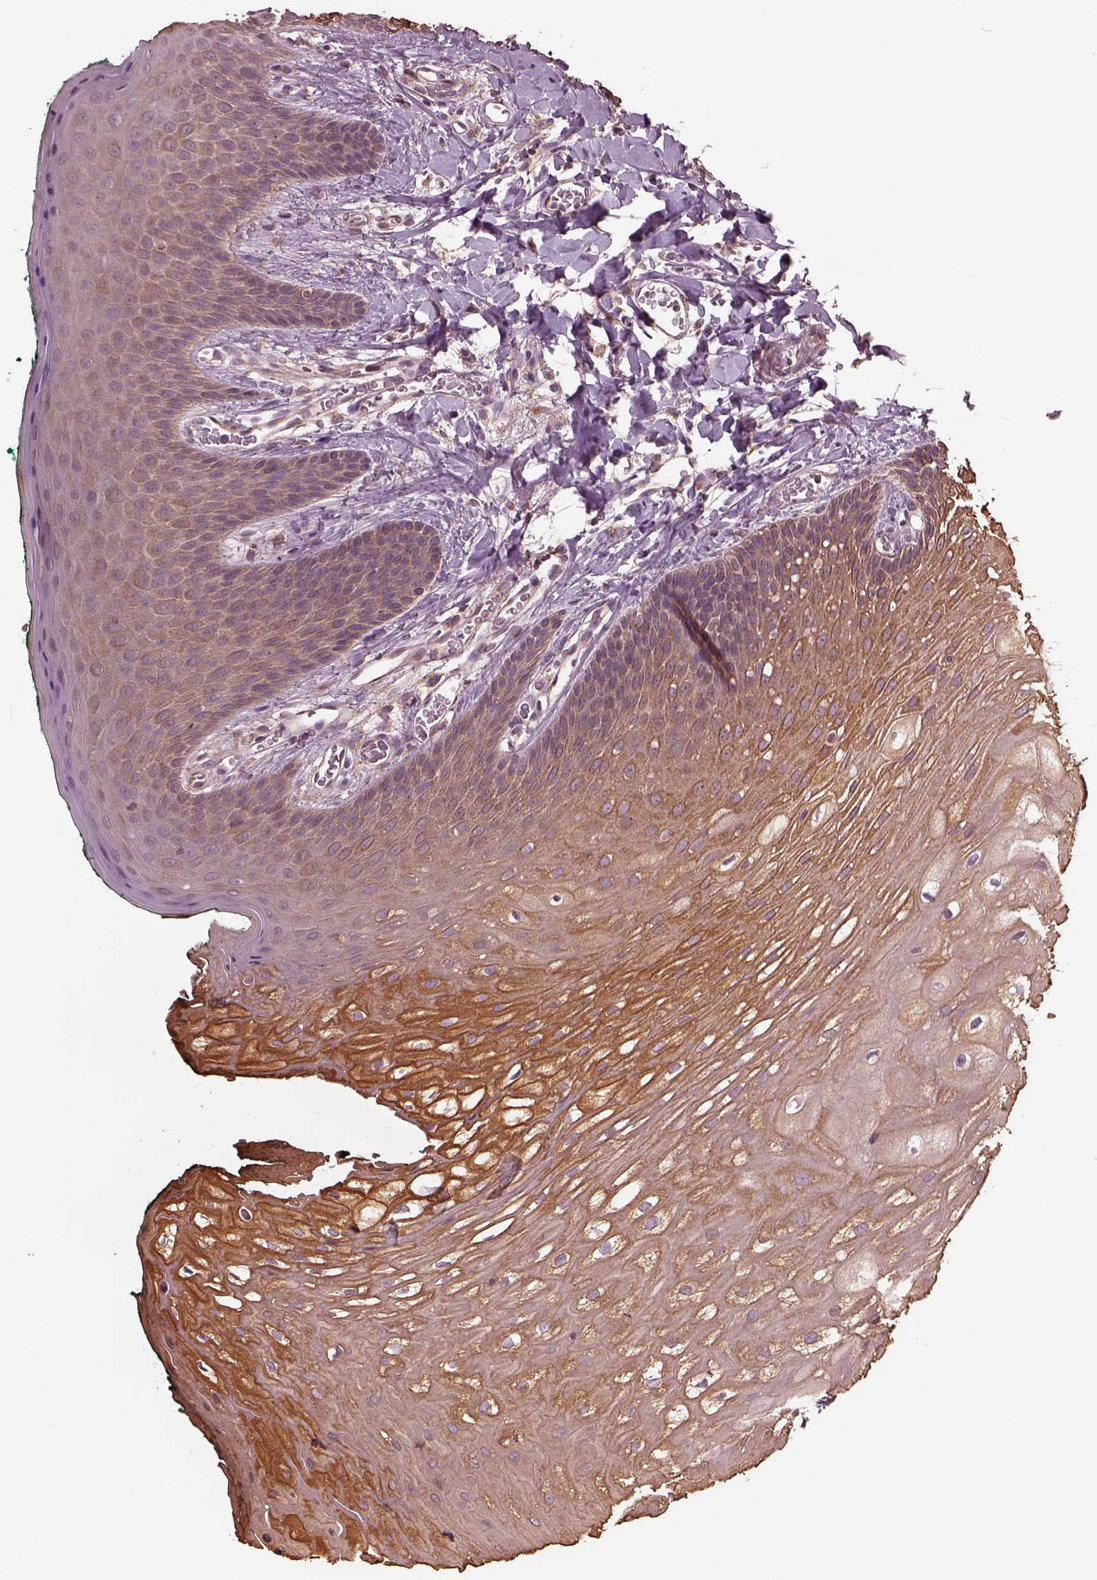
{"staining": {"intensity": "weak", "quantity": "25%-75%", "location": "cytoplasmic/membranous,nuclear"}, "tissue": "oral mucosa", "cell_type": "Squamous epithelial cells", "image_type": "normal", "snomed": [{"axis": "morphology", "description": "Normal tissue, NOS"}, {"axis": "topography", "description": "Oral tissue"}, {"axis": "topography", "description": "Head-Neck"}], "caption": "Protein analysis of unremarkable oral mucosa displays weak cytoplasmic/membranous,nuclear expression in approximately 25%-75% of squamous epithelial cells.", "gene": "RUFY3", "patient": {"sex": "female", "age": 68}}